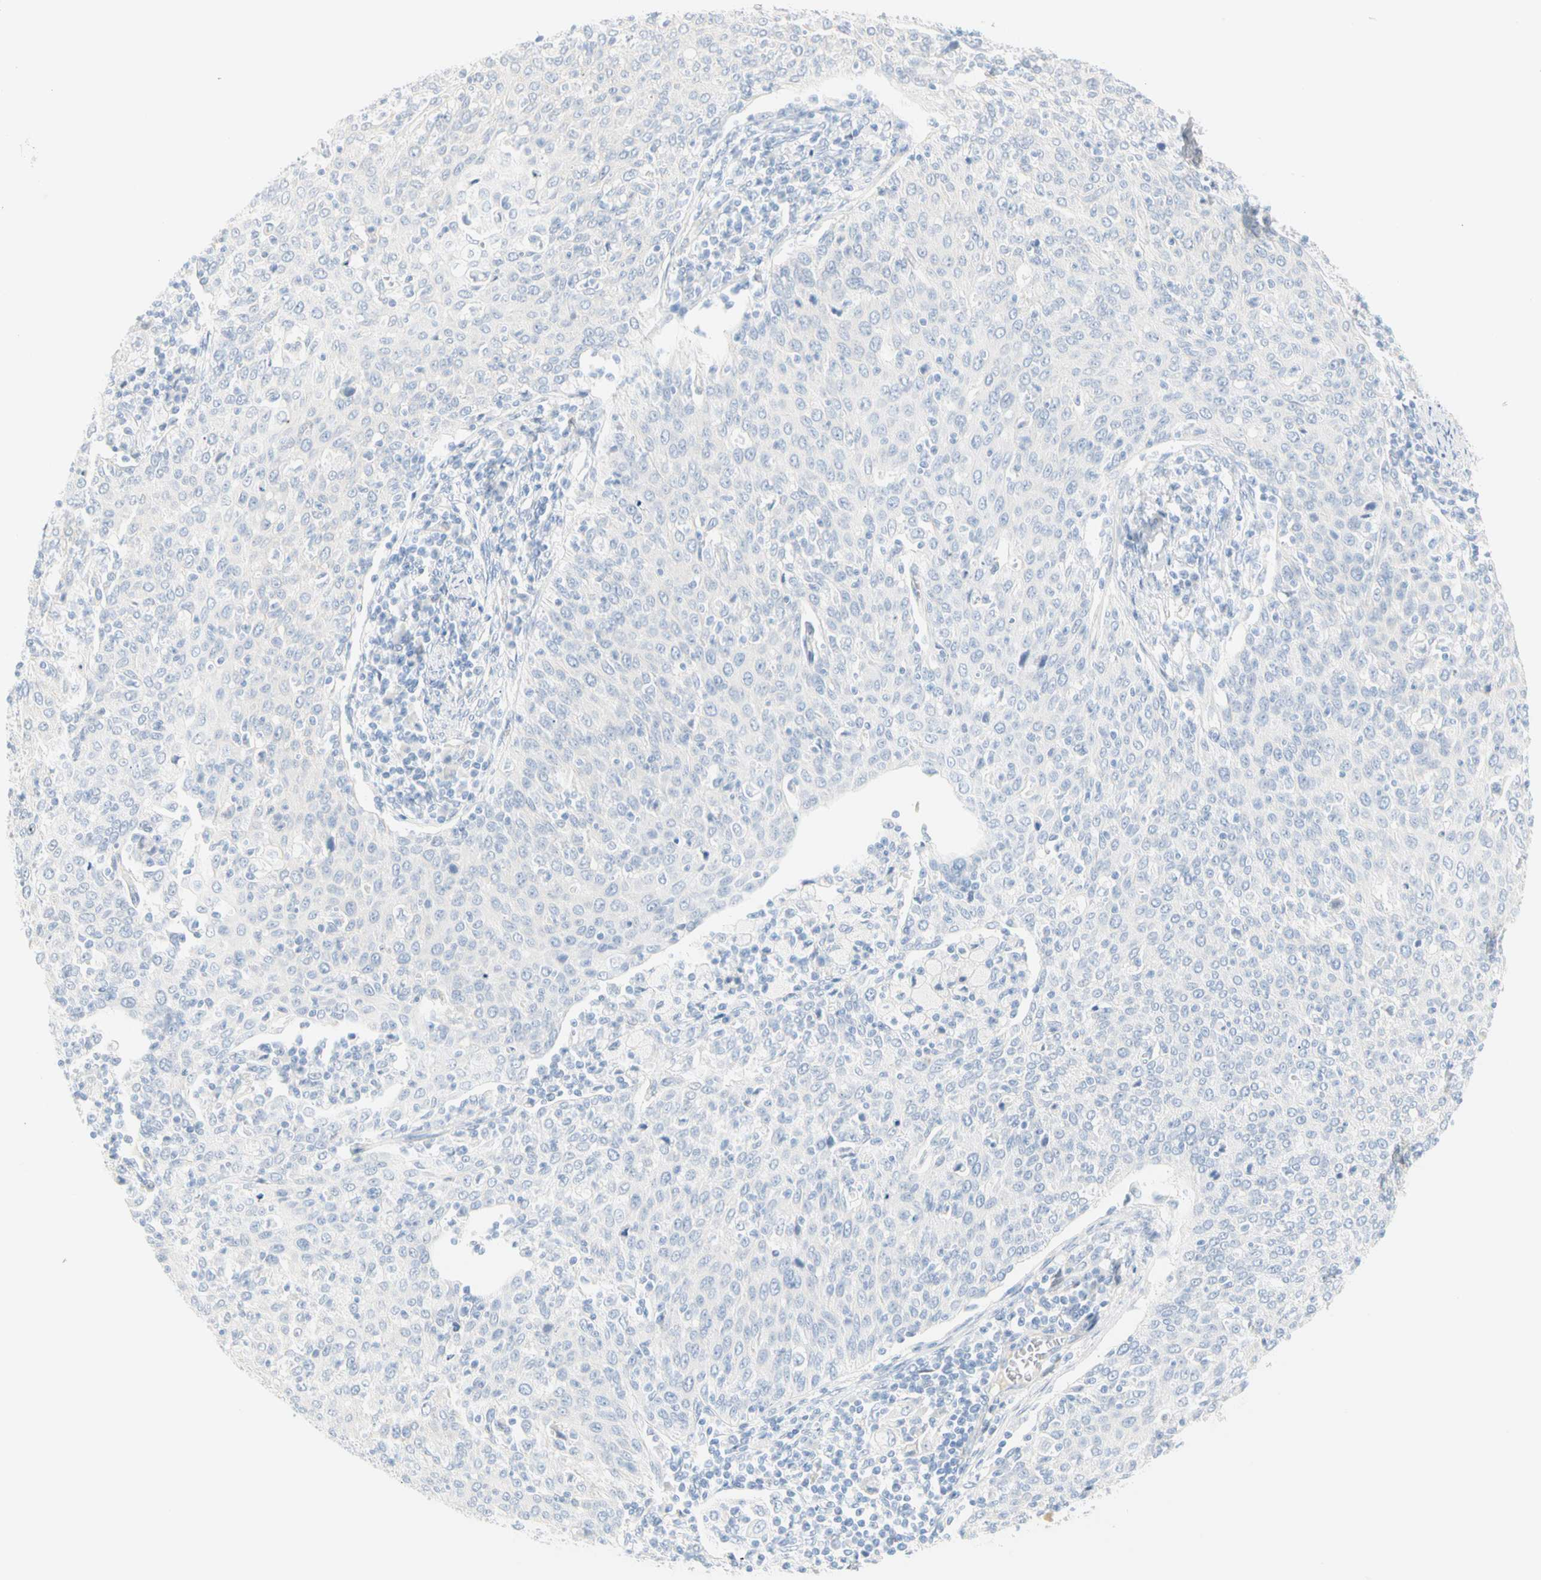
{"staining": {"intensity": "negative", "quantity": "none", "location": "none"}, "tissue": "cervical cancer", "cell_type": "Tumor cells", "image_type": "cancer", "snomed": [{"axis": "morphology", "description": "Squamous cell carcinoma, NOS"}, {"axis": "topography", "description": "Cervix"}], "caption": "Immunohistochemical staining of cervical cancer displays no significant expression in tumor cells. The staining is performed using DAB brown chromogen with nuclei counter-stained in using hematoxylin.", "gene": "SELENBP1", "patient": {"sex": "female", "age": 38}}